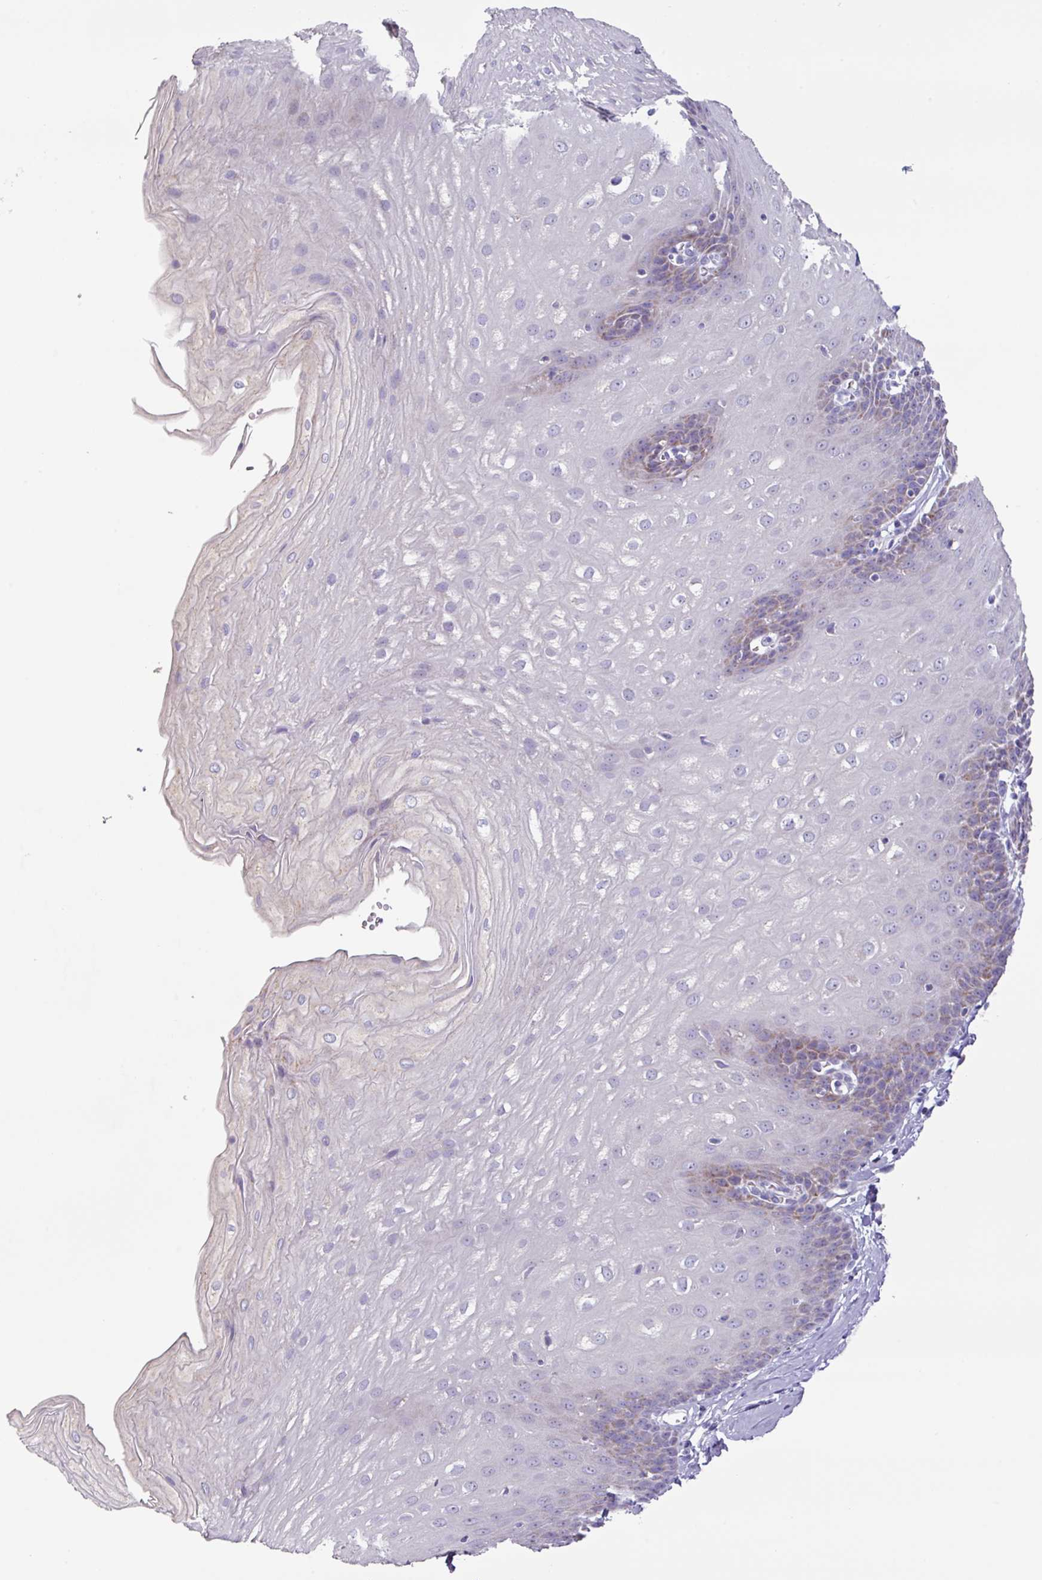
{"staining": {"intensity": "moderate", "quantity": "25%-75%", "location": "cytoplasmic/membranous"}, "tissue": "esophagus", "cell_type": "Squamous epithelial cells", "image_type": "normal", "snomed": [{"axis": "morphology", "description": "Normal tissue, NOS"}, {"axis": "topography", "description": "Esophagus"}], "caption": "Immunohistochemical staining of benign human esophagus reveals medium levels of moderate cytoplasmic/membranous positivity in about 25%-75% of squamous epithelial cells.", "gene": "MT", "patient": {"sex": "male", "age": 70}}